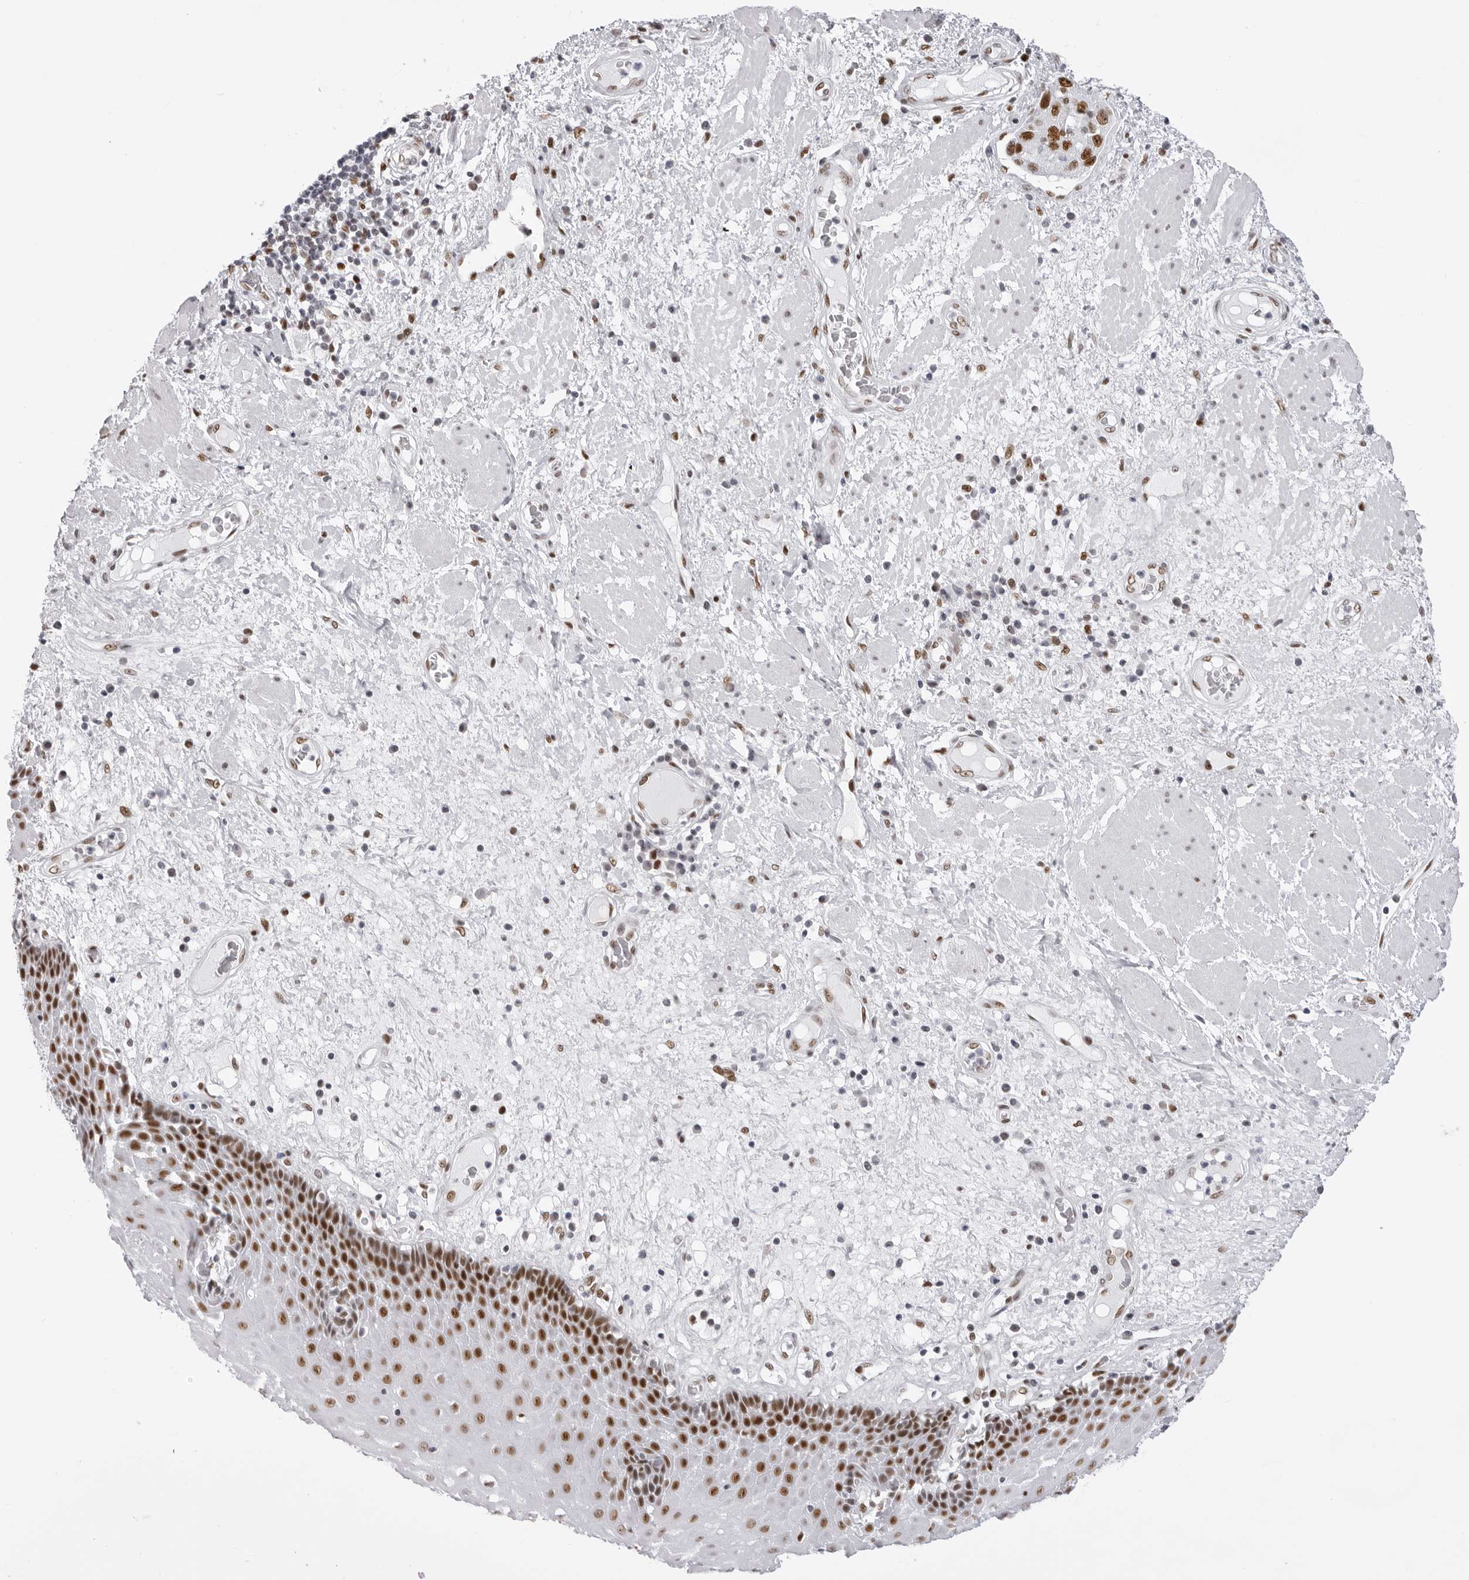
{"staining": {"intensity": "strong", "quantity": "25%-75%", "location": "nuclear"}, "tissue": "esophagus", "cell_type": "Squamous epithelial cells", "image_type": "normal", "snomed": [{"axis": "morphology", "description": "Normal tissue, NOS"}, {"axis": "morphology", "description": "Adenocarcinoma, NOS"}, {"axis": "topography", "description": "Esophagus"}], "caption": "A high amount of strong nuclear staining is seen in approximately 25%-75% of squamous epithelial cells in normal esophagus. (brown staining indicates protein expression, while blue staining denotes nuclei).", "gene": "IRF2BP2", "patient": {"sex": "male", "age": 62}}